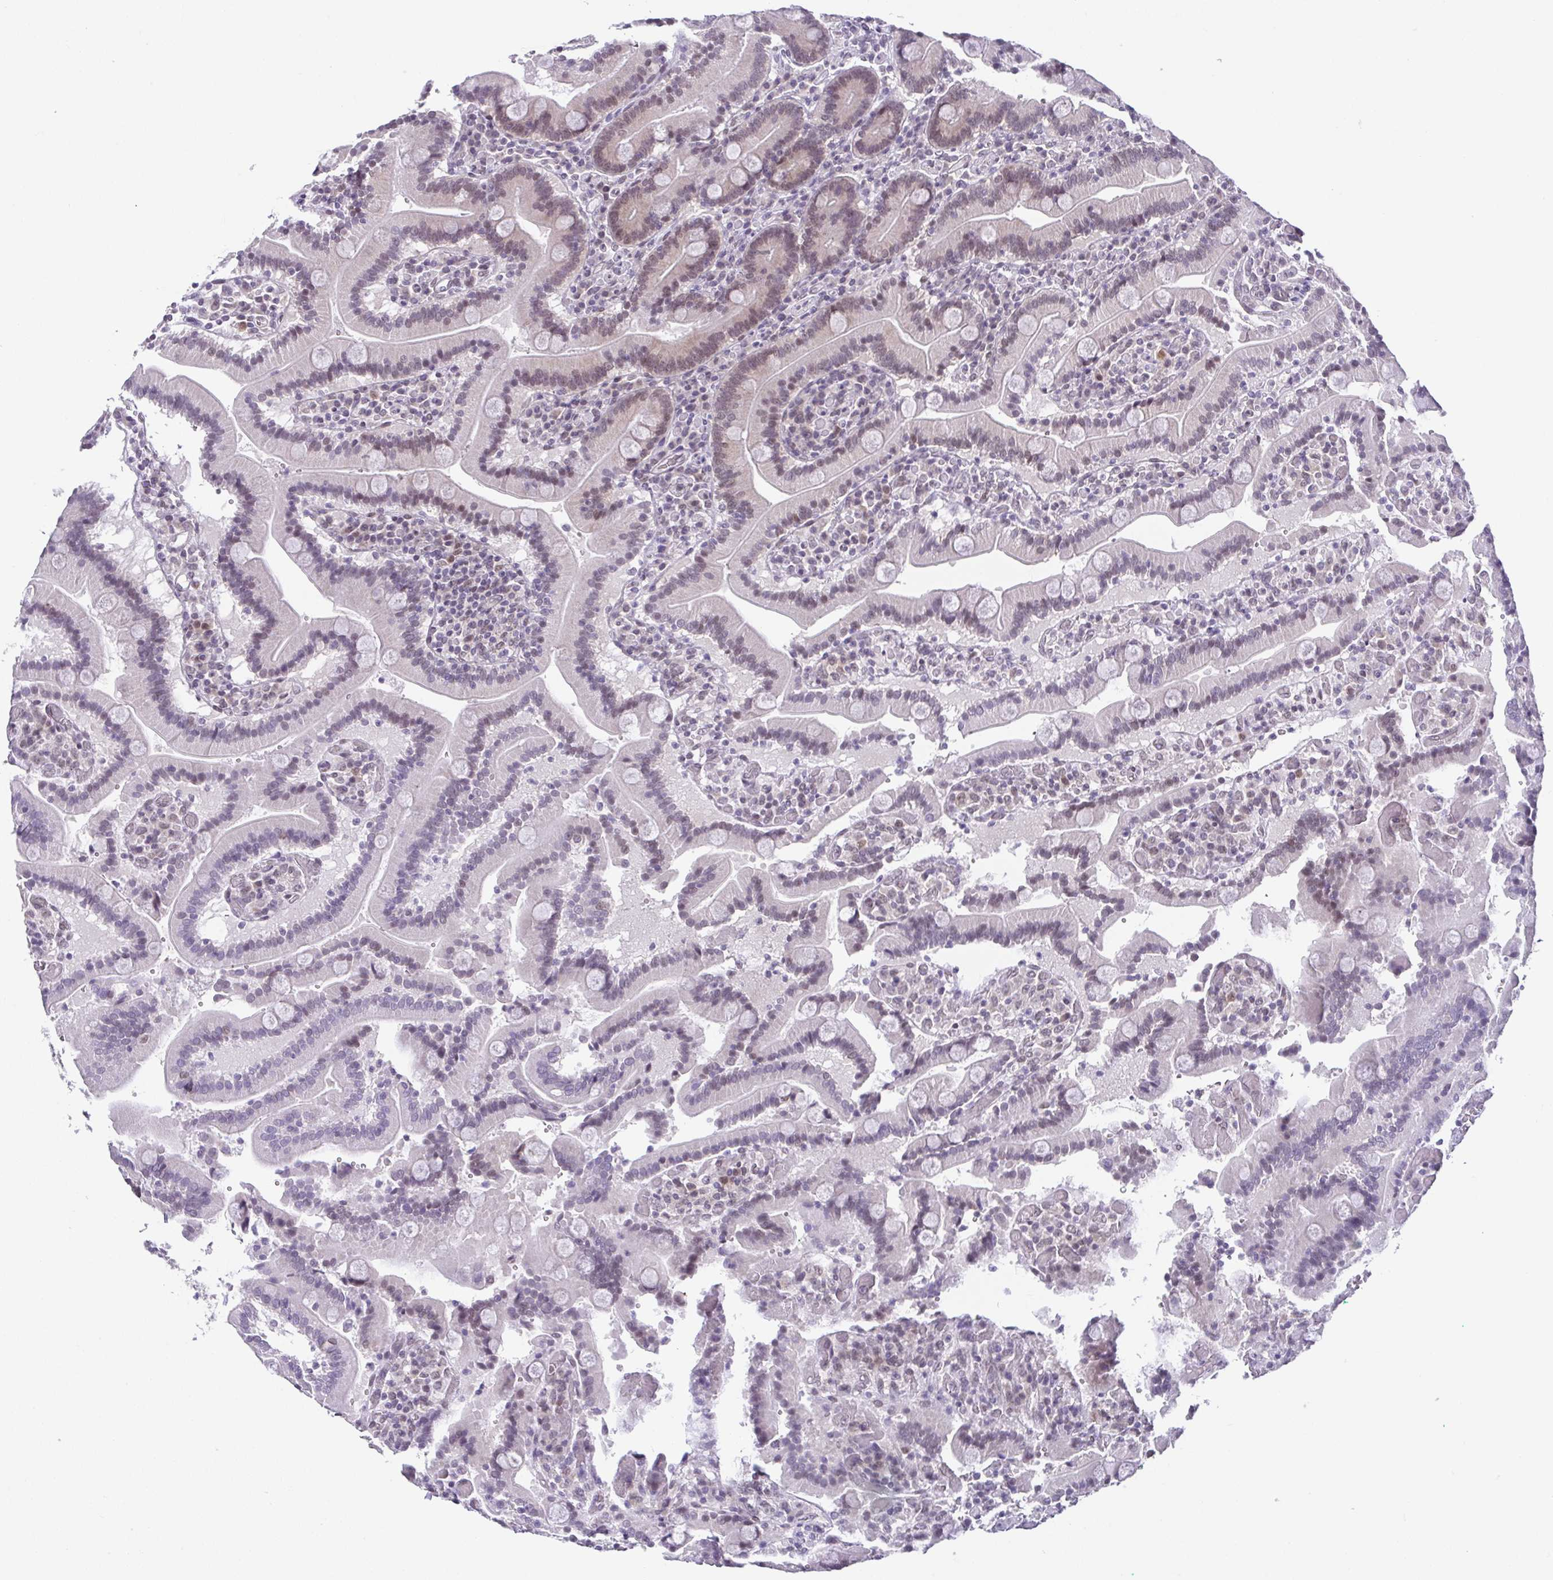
{"staining": {"intensity": "weak", "quantity": "25%-75%", "location": "nuclear"}, "tissue": "duodenum", "cell_type": "Glandular cells", "image_type": "normal", "snomed": [{"axis": "morphology", "description": "Normal tissue, NOS"}, {"axis": "topography", "description": "Duodenum"}], "caption": "An IHC histopathology image of normal tissue is shown. Protein staining in brown highlights weak nuclear positivity in duodenum within glandular cells.", "gene": "RBM3", "patient": {"sex": "female", "age": 62}}